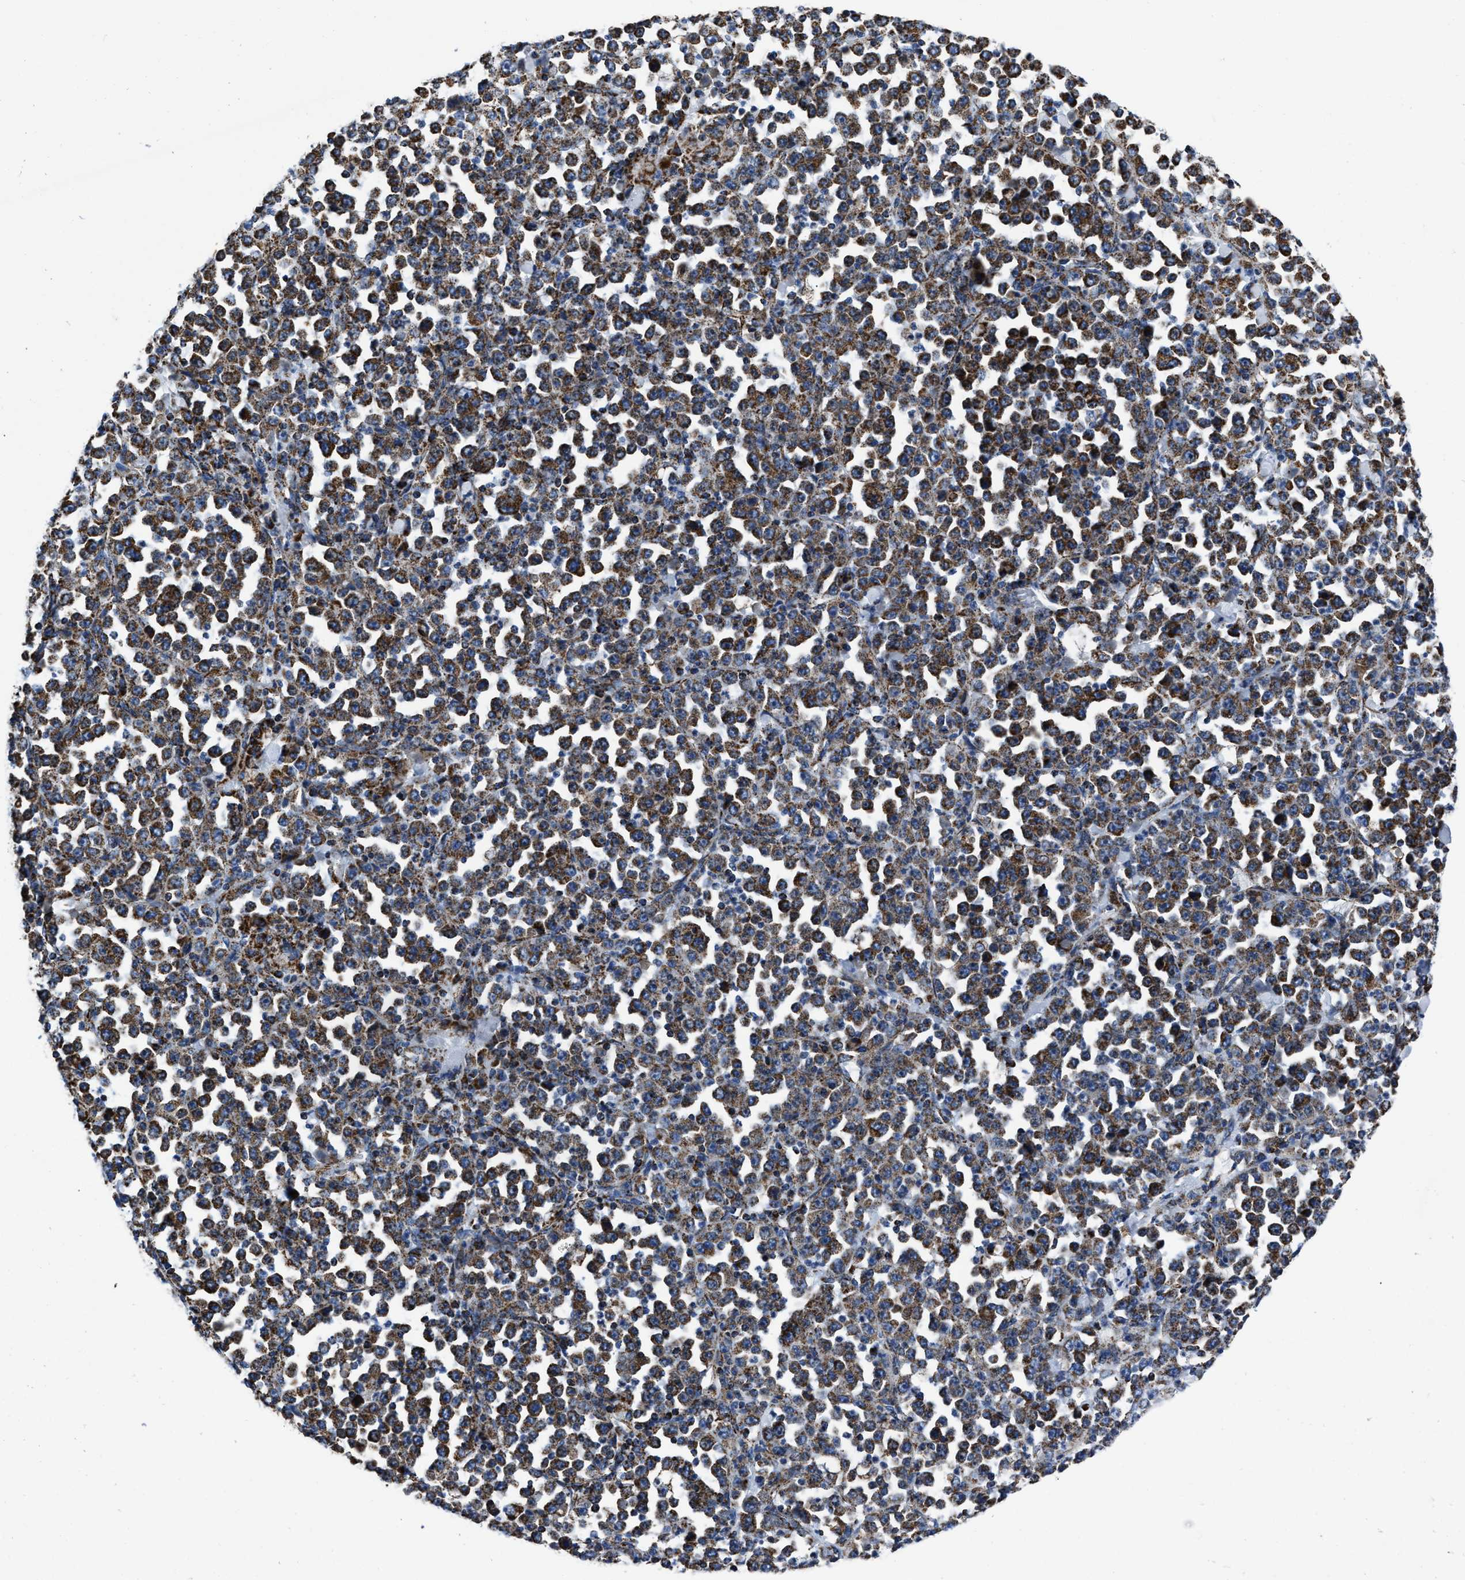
{"staining": {"intensity": "moderate", "quantity": ">75%", "location": "cytoplasmic/membranous"}, "tissue": "stomach cancer", "cell_type": "Tumor cells", "image_type": "cancer", "snomed": [{"axis": "morphology", "description": "Normal tissue, NOS"}, {"axis": "morphology", "description": "Adenocarcinoma, NOS"}, {"axis": "topography", "description": "Stomach, upper"}, {"axis": "topography", "description": "Stomach"}], "caption": "Moderate cytoplasmic/membranous positivity for a protein is identified in approximately >75% of tumor cells of adenocarcinoma (stomach) using IHC.", "gene": "NSD3", "patient": {"sex": "male", "age": 59}}